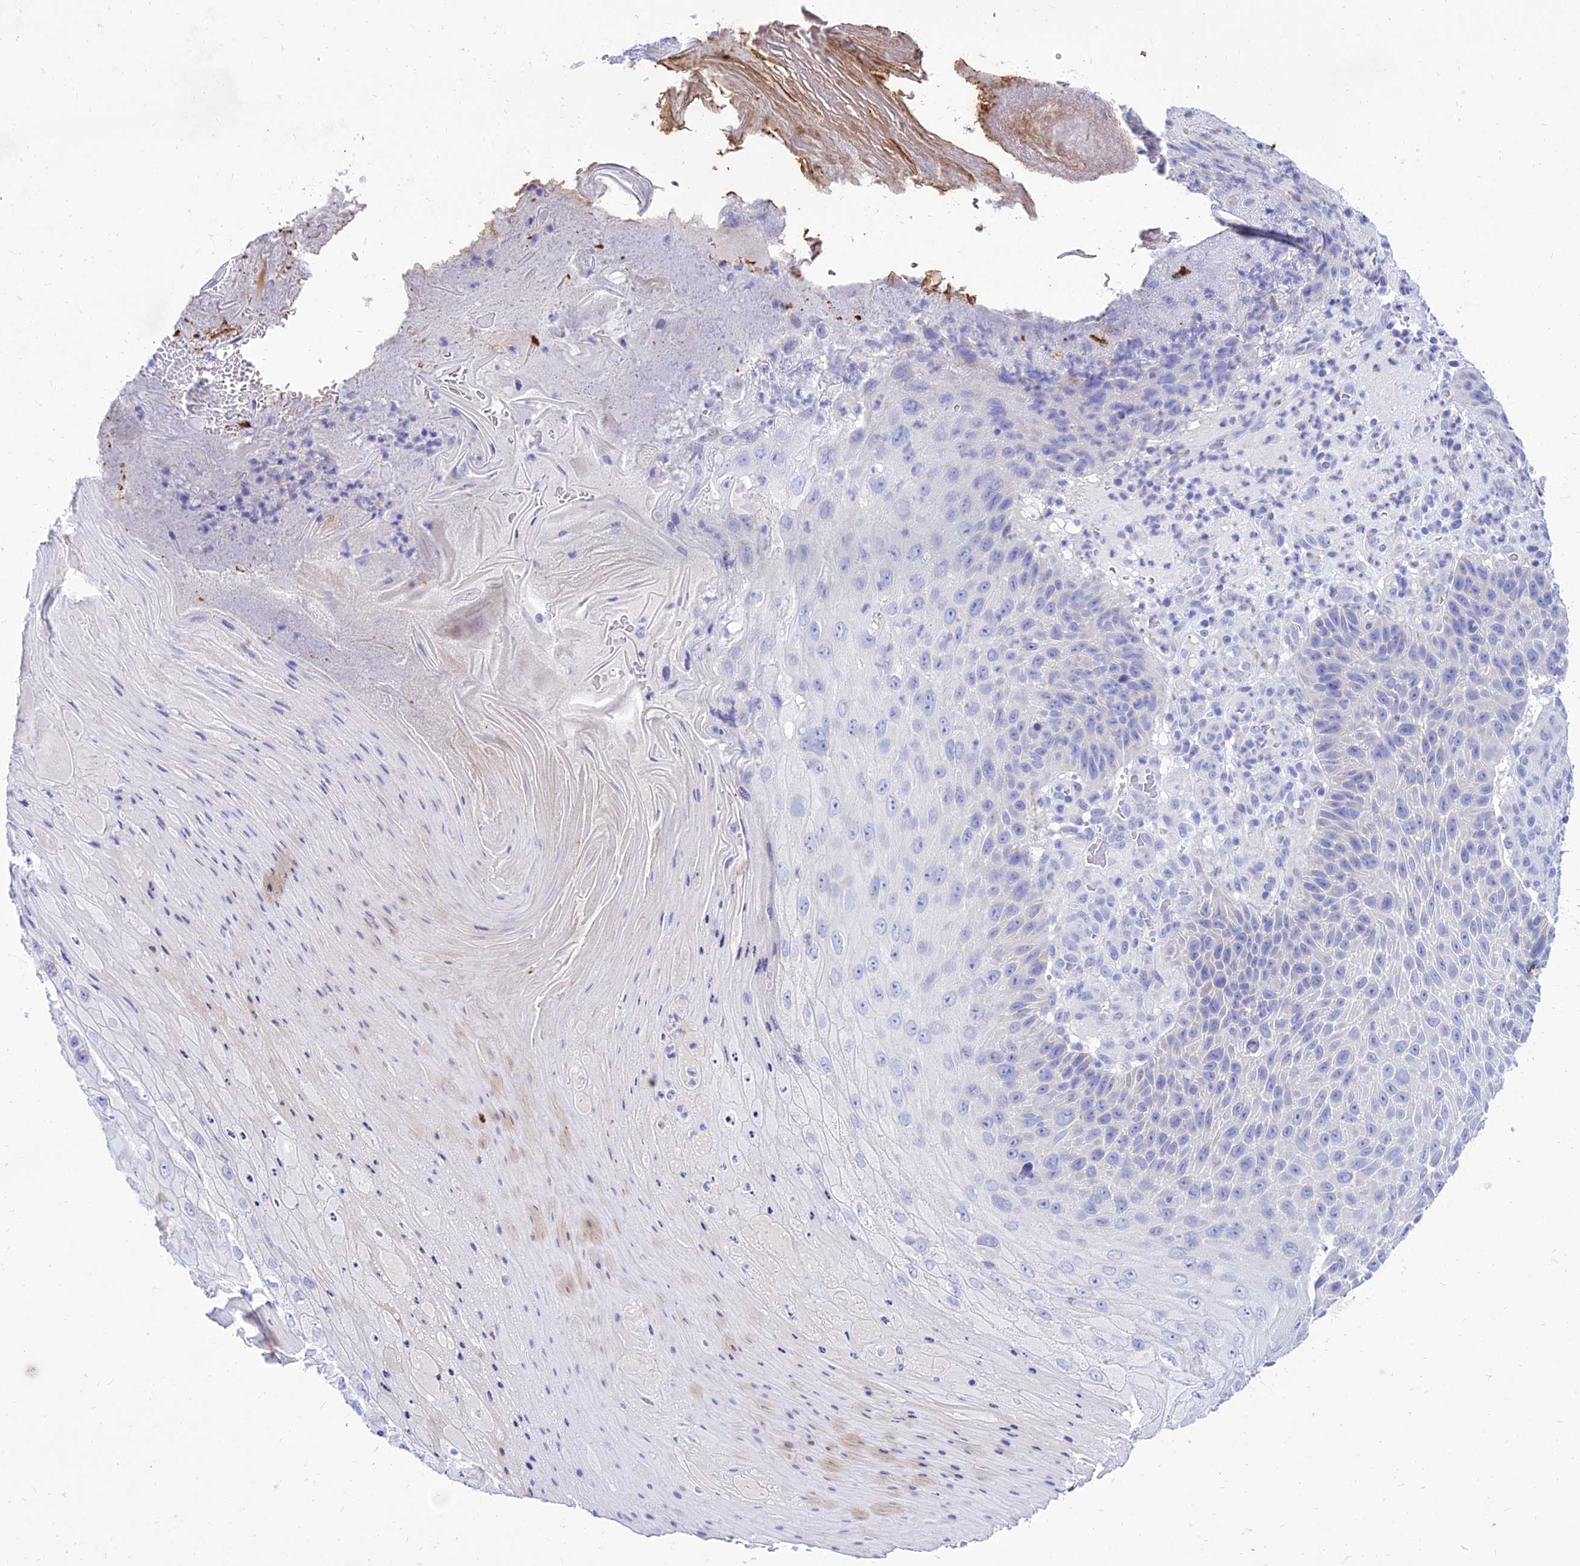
{"staining": {"intensity": "negative", "quantity": "none", "location": "none"}, "tissue": "skin cancer", "cell_type": "Tumor cells", "image_type": "cancer", "snomed": [{"axis": "morphology", "description": "Squamous cell carcinoma, NOS"}, {"axis": "topography", "description": "Skin"}], "caption": "DAB (3,3'-diaminobenzidine) immunohistochemical staining of human skin cancer shows no significant expression in tumor cells. The staining was performed using DAB to visualize the protein expression in brown, while the nuclei were stained in blue with hematoxylin (Magnification: 20x).", "gene": "PKN3", "patient": {"sex": "female", "age": 88}}